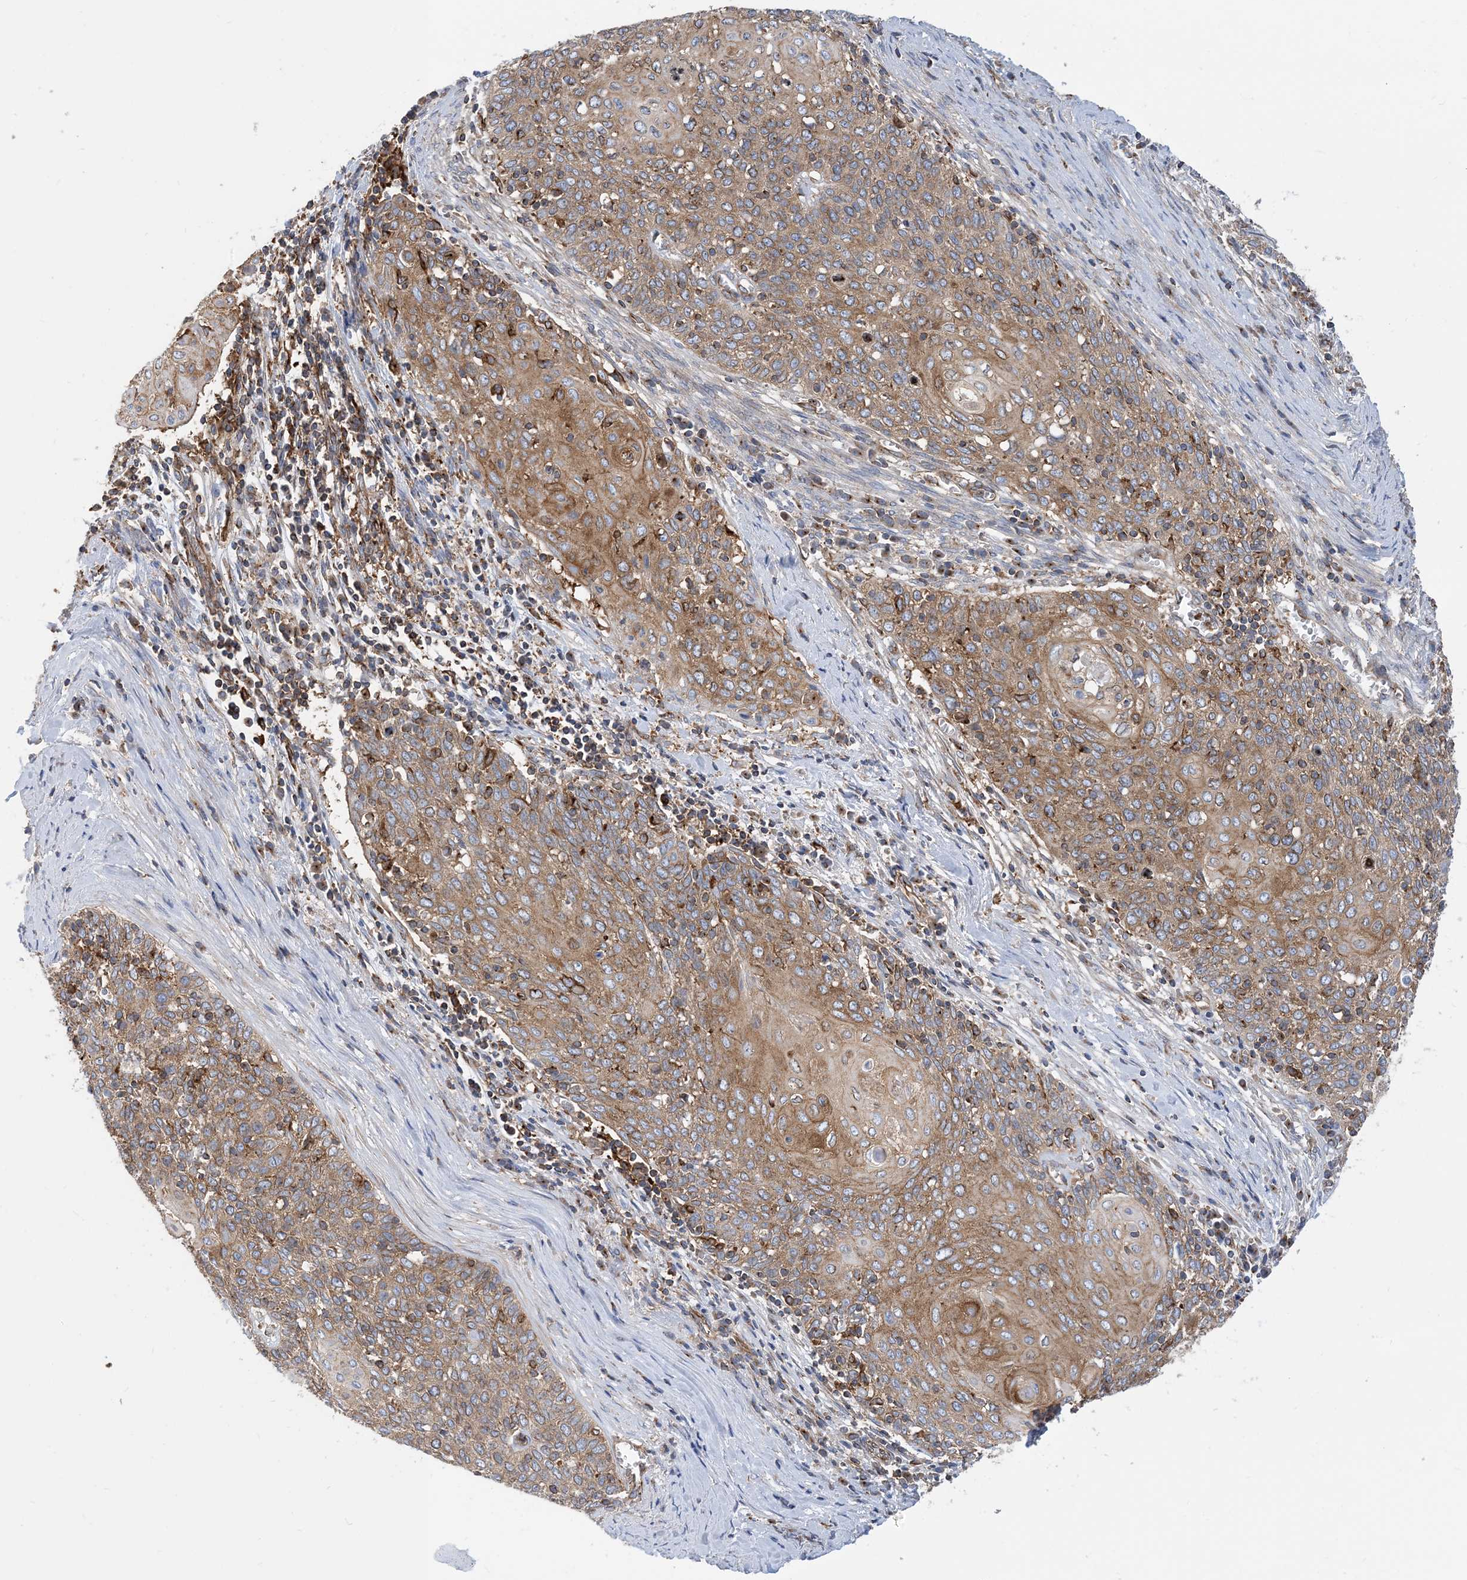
{"staining": {"intensity": "moderate", "quantity": ">75%", "location": "cytoplasmic/membranous"}, "tissue": "cervical cancer", "cell_type": "Tumor cells", "image_type": "cancer", "snomed": [{"axis": "morphology", "description": "Squamous cell carcinoma, NOS"}, {"axis": "topography", "description": "Cervix"}], "caption": "Cervical squamous cell carcinoma tissue displays moderate cytoplasmic/membranous expression in approximately >75% of tumor cells", "gene": "DYNC1LI1", "patient": {"sex": "female", "age": 39}}